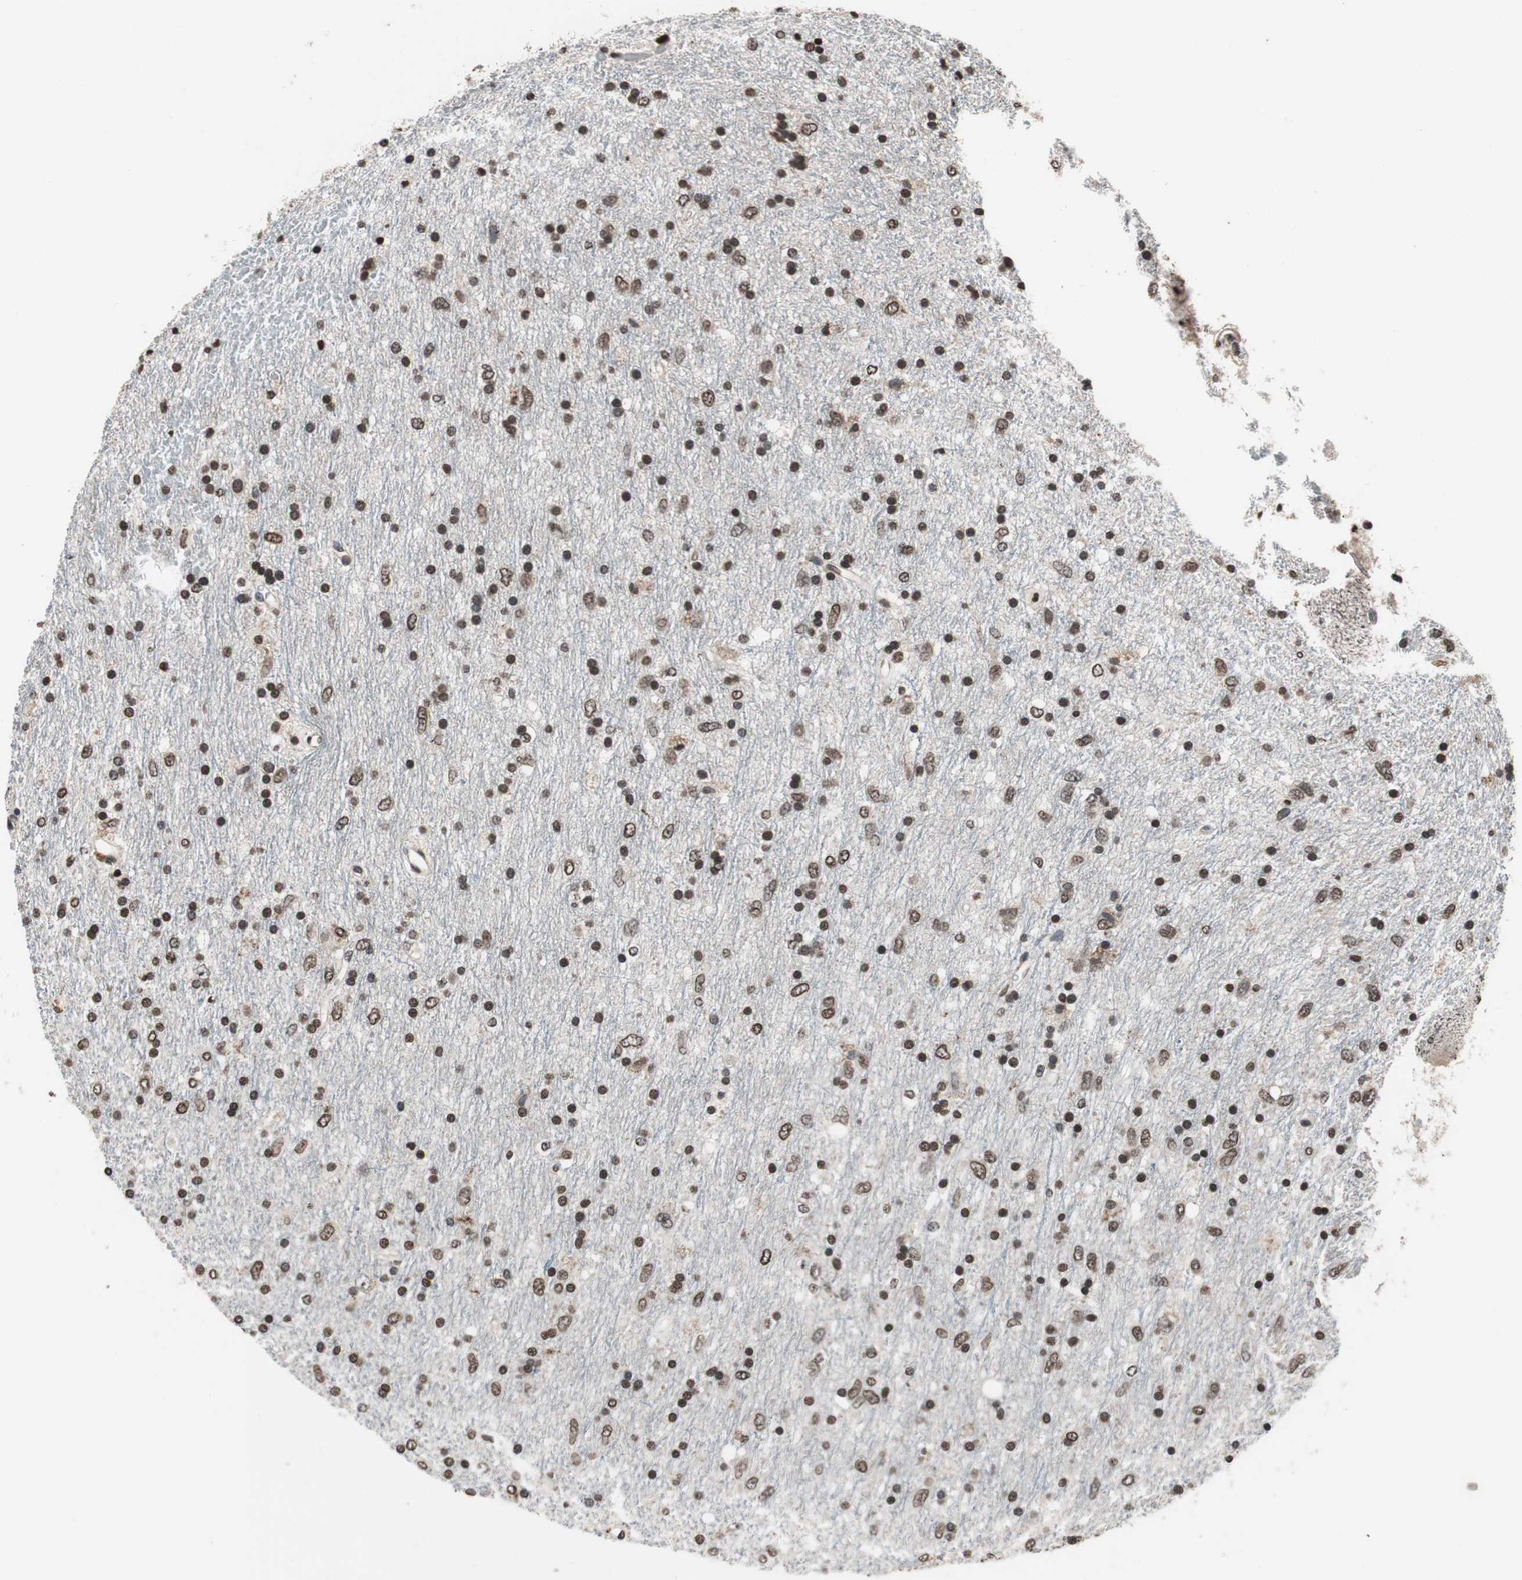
{"staining": {"intensity": "moderate", "quantity": ">75%", "location": "nuclear"}, "tissue": "glioma", "cell_type": "Tumor cells", "image_type": "cancer", "snomed": [{"axis": "morphology", "description": "Glioma, malignant, Low grade"}, {"axis": "topography", "description": "Brain"}], "caption": "Brown immunohistochemical staining in glioma demonstrates moderate nuclear staining in approximately >75% of tumor cells. The protein is stained brown, and the nuclei are stained in blue (DAB IHC with brightfield microscopy, high magnification).", "gene": "RFC1", "patient": {"sex": "male", "age": 77}}